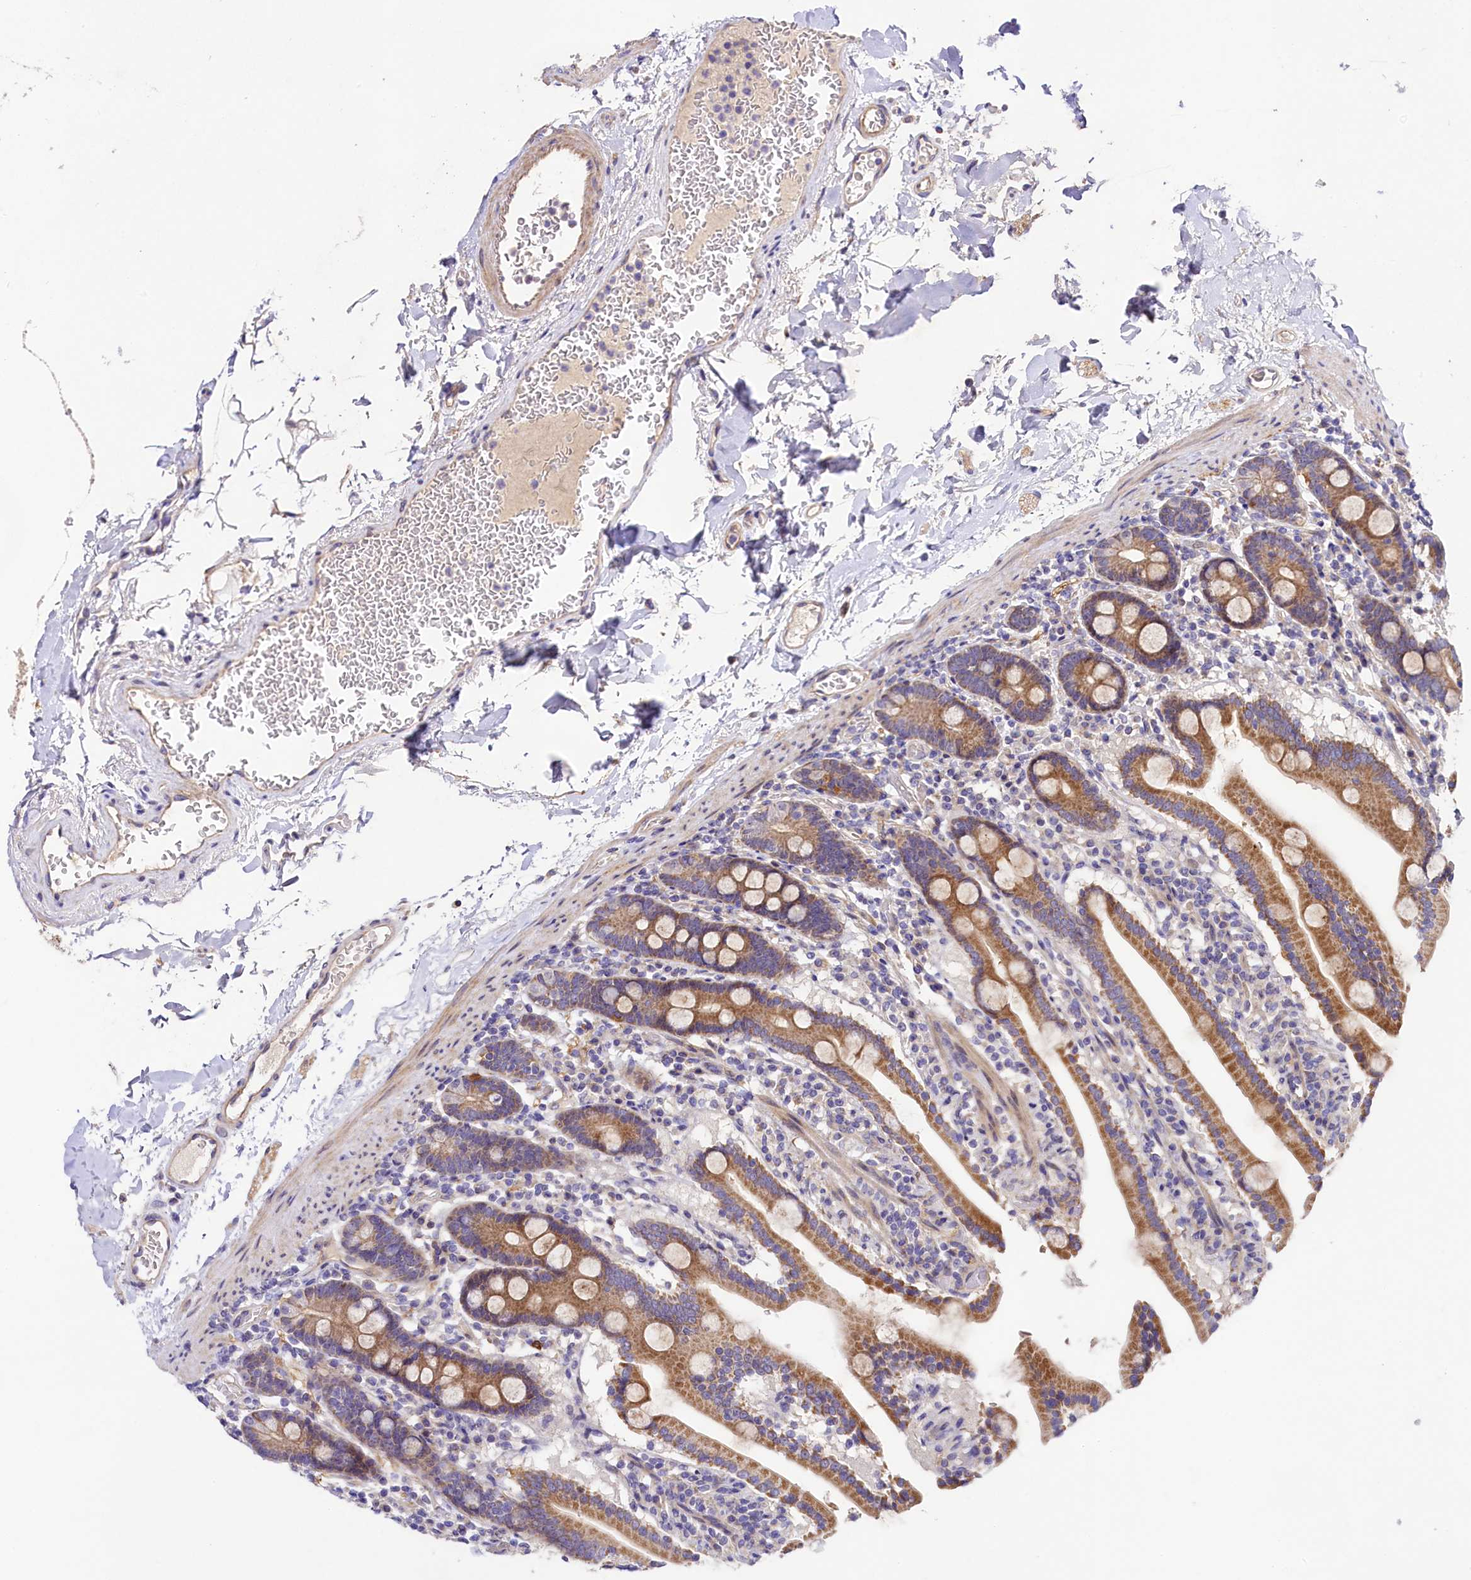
{"staining": {"intensity": "moderate", "quantity": ">75%", "location": "cytoplasmic/membranous"}, "tissue": "duodenum", "cell_type": "Glandular cells", "image_type": "normal", "snomed": [{"axis": "morphology", "description": "Normal tissue, NOS"}, {"axis": "topography", "description": "Duodenum"}], "caption": "Normal duodenum displays moderate cytoplasmic/membranous expression in about >75% of glandular cells Using DAB (3,3'-diaminobenzidine) (brown) and hematoxylin (blue) stains, captured at high magnification using brightfield microscopy..", "gene": "FXYD6", "patient": {"sex": "male", "age": 55}}